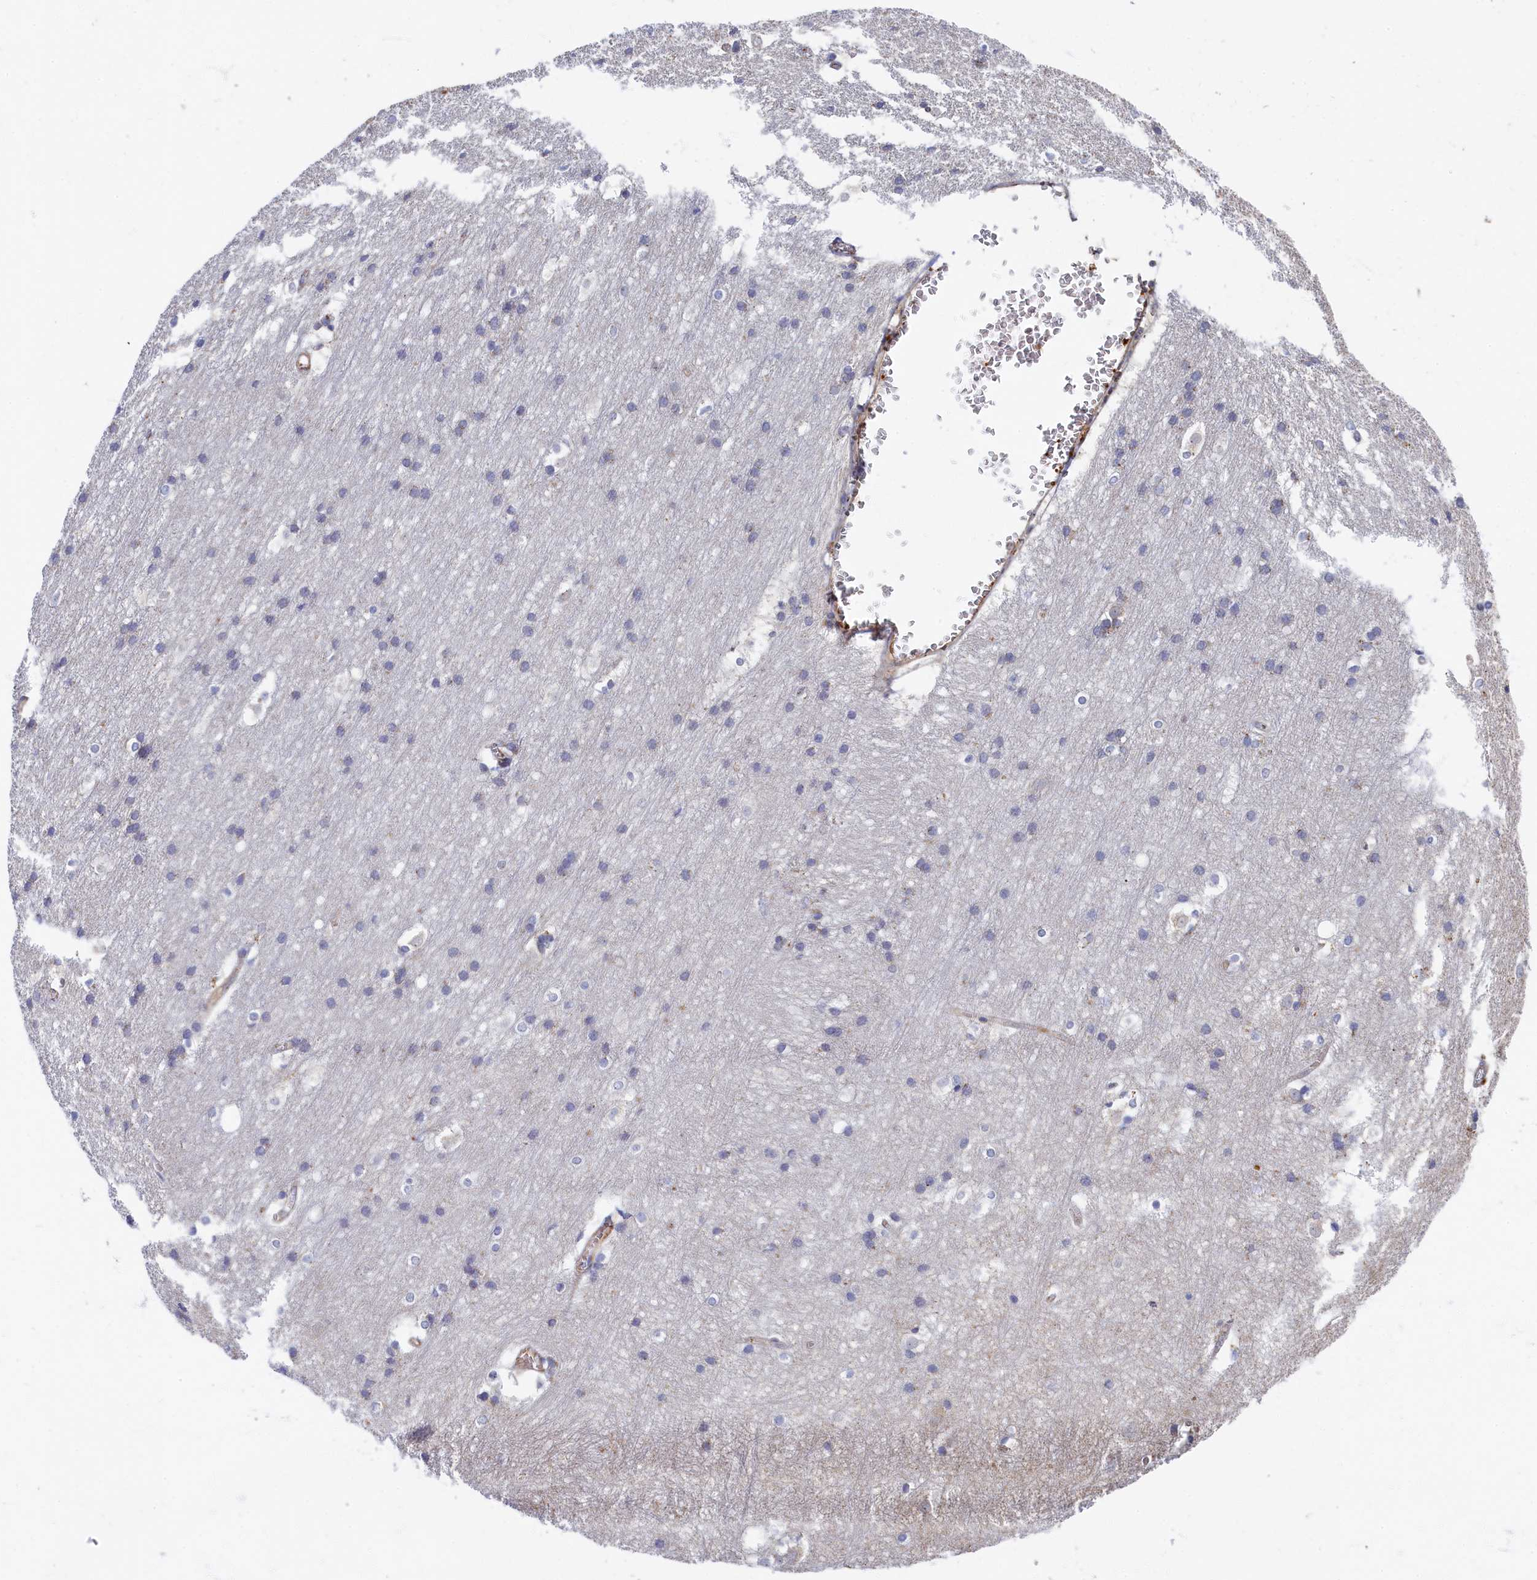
{"staining": {"intensity": "negative", "quantity": "none", "location": "none"}, "tissue": "cerebral cortex", "cell_type": "Endothelial cells", "image_type": "normal", "snomed": [{"axis": "morphology", "description": "Normal tissue, NOS"}, {"axis": "topography", "description": "Cerebral cortex"}], "caption": "There is no significant expression in endothelial cells of cerebral cortex.", "gene": "PSMG2", "patient": {"sex": "male", "age": 54}}